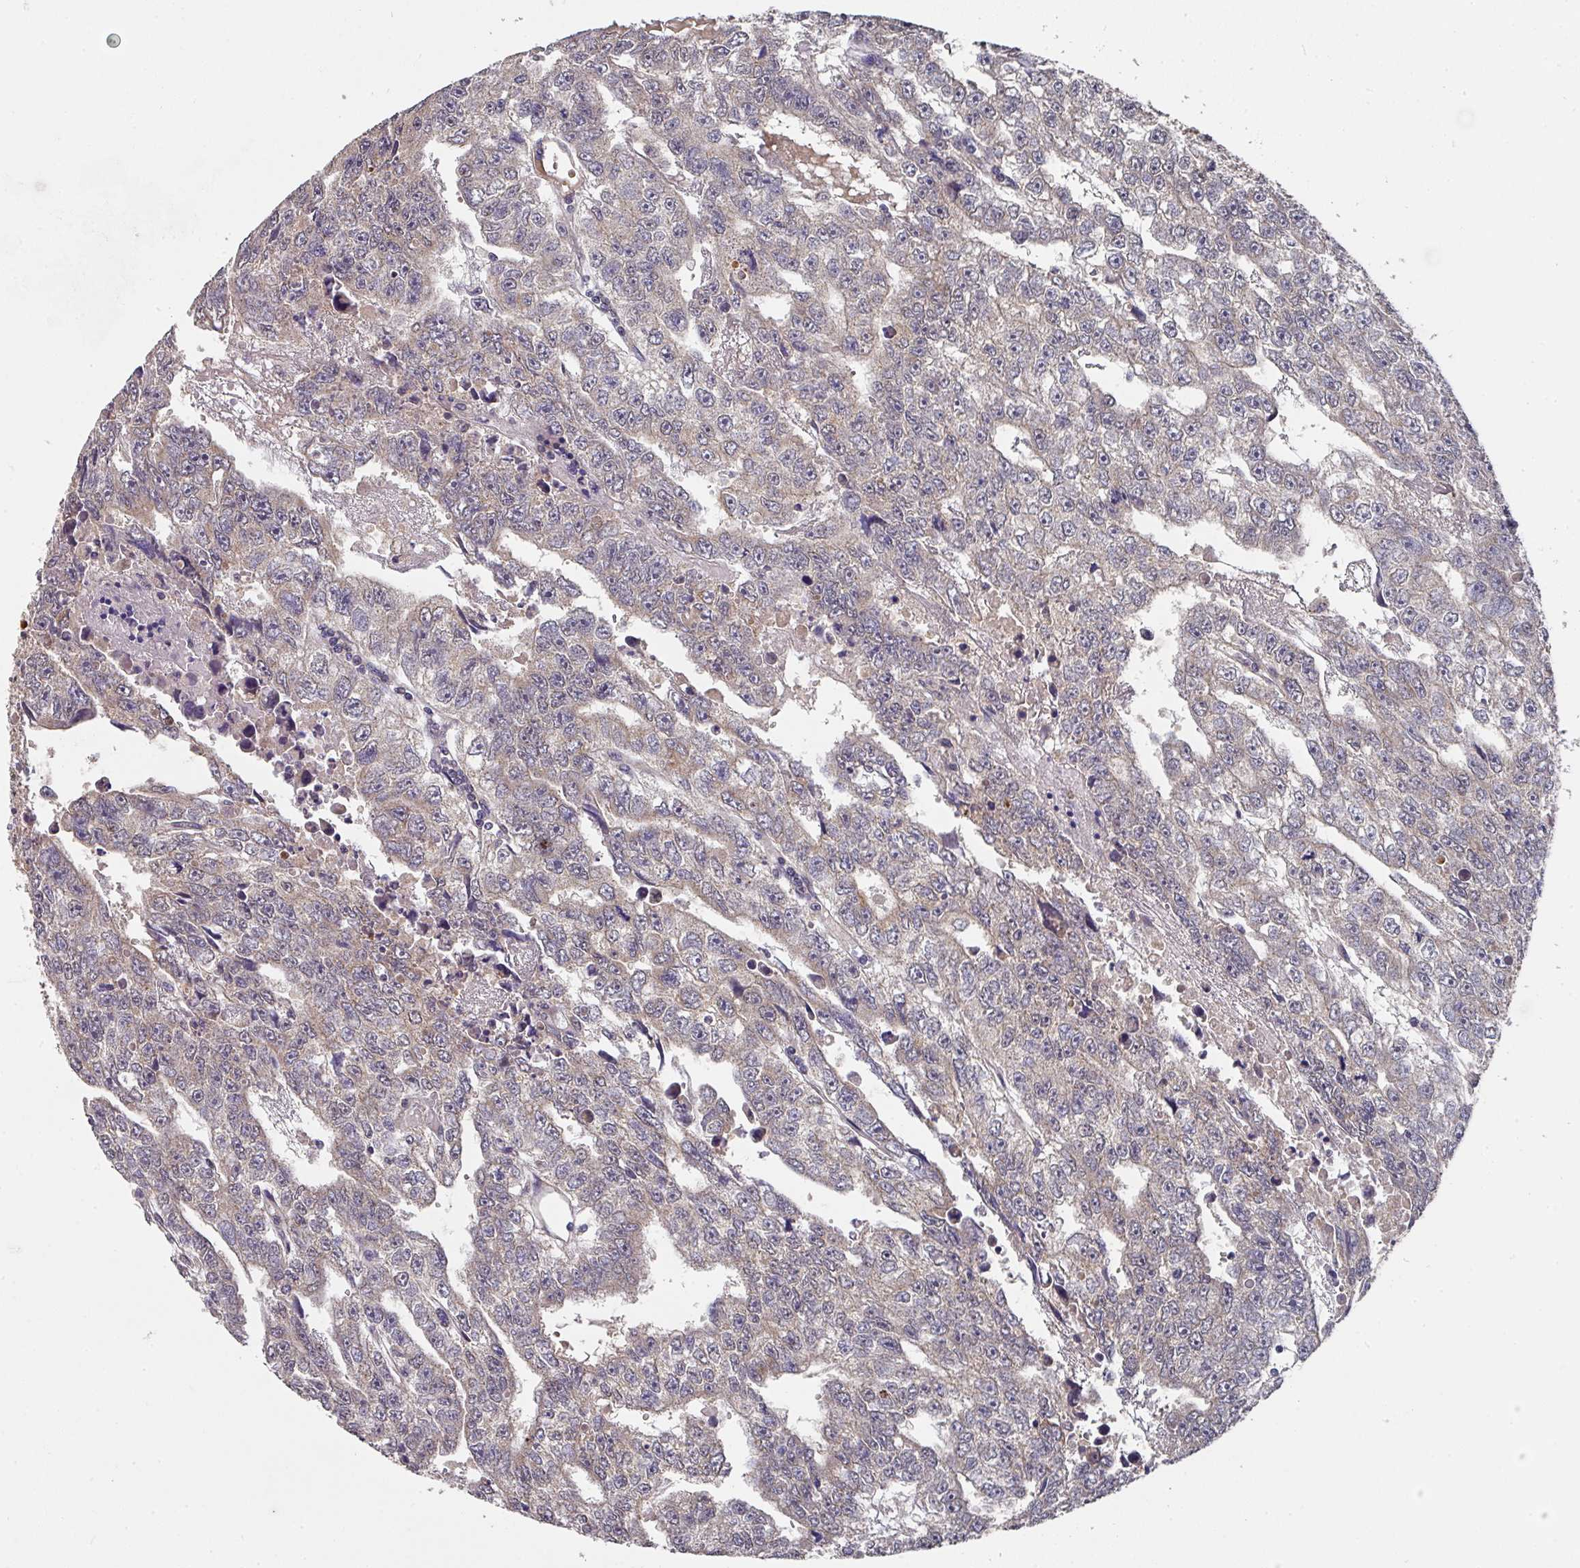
{"staining": {"intensity": "weak", "quantity": "<25%", "location": "cytoplasmic/membranous"}, "tissue": "testis cancer", "cell_type": "Tumor cells", "image_type": "cancer", "snomed": [{"axis": "morphology", "description": "Carcinoma, Embryonal, NOS"}, {"axis": "topography", "description": "Testis"}], "caption": "There is no significant positivity in tumor cells of testis cancer. (Stains: DAB (3,3'-diaminobenzidine) immunohistochemistry (IHC) with hematoxylin counter stain, Microscopy: brightfield microscopy at high magnification).", "gene": "EXTL3", "patient": {"sex": "male", "age": 20}}